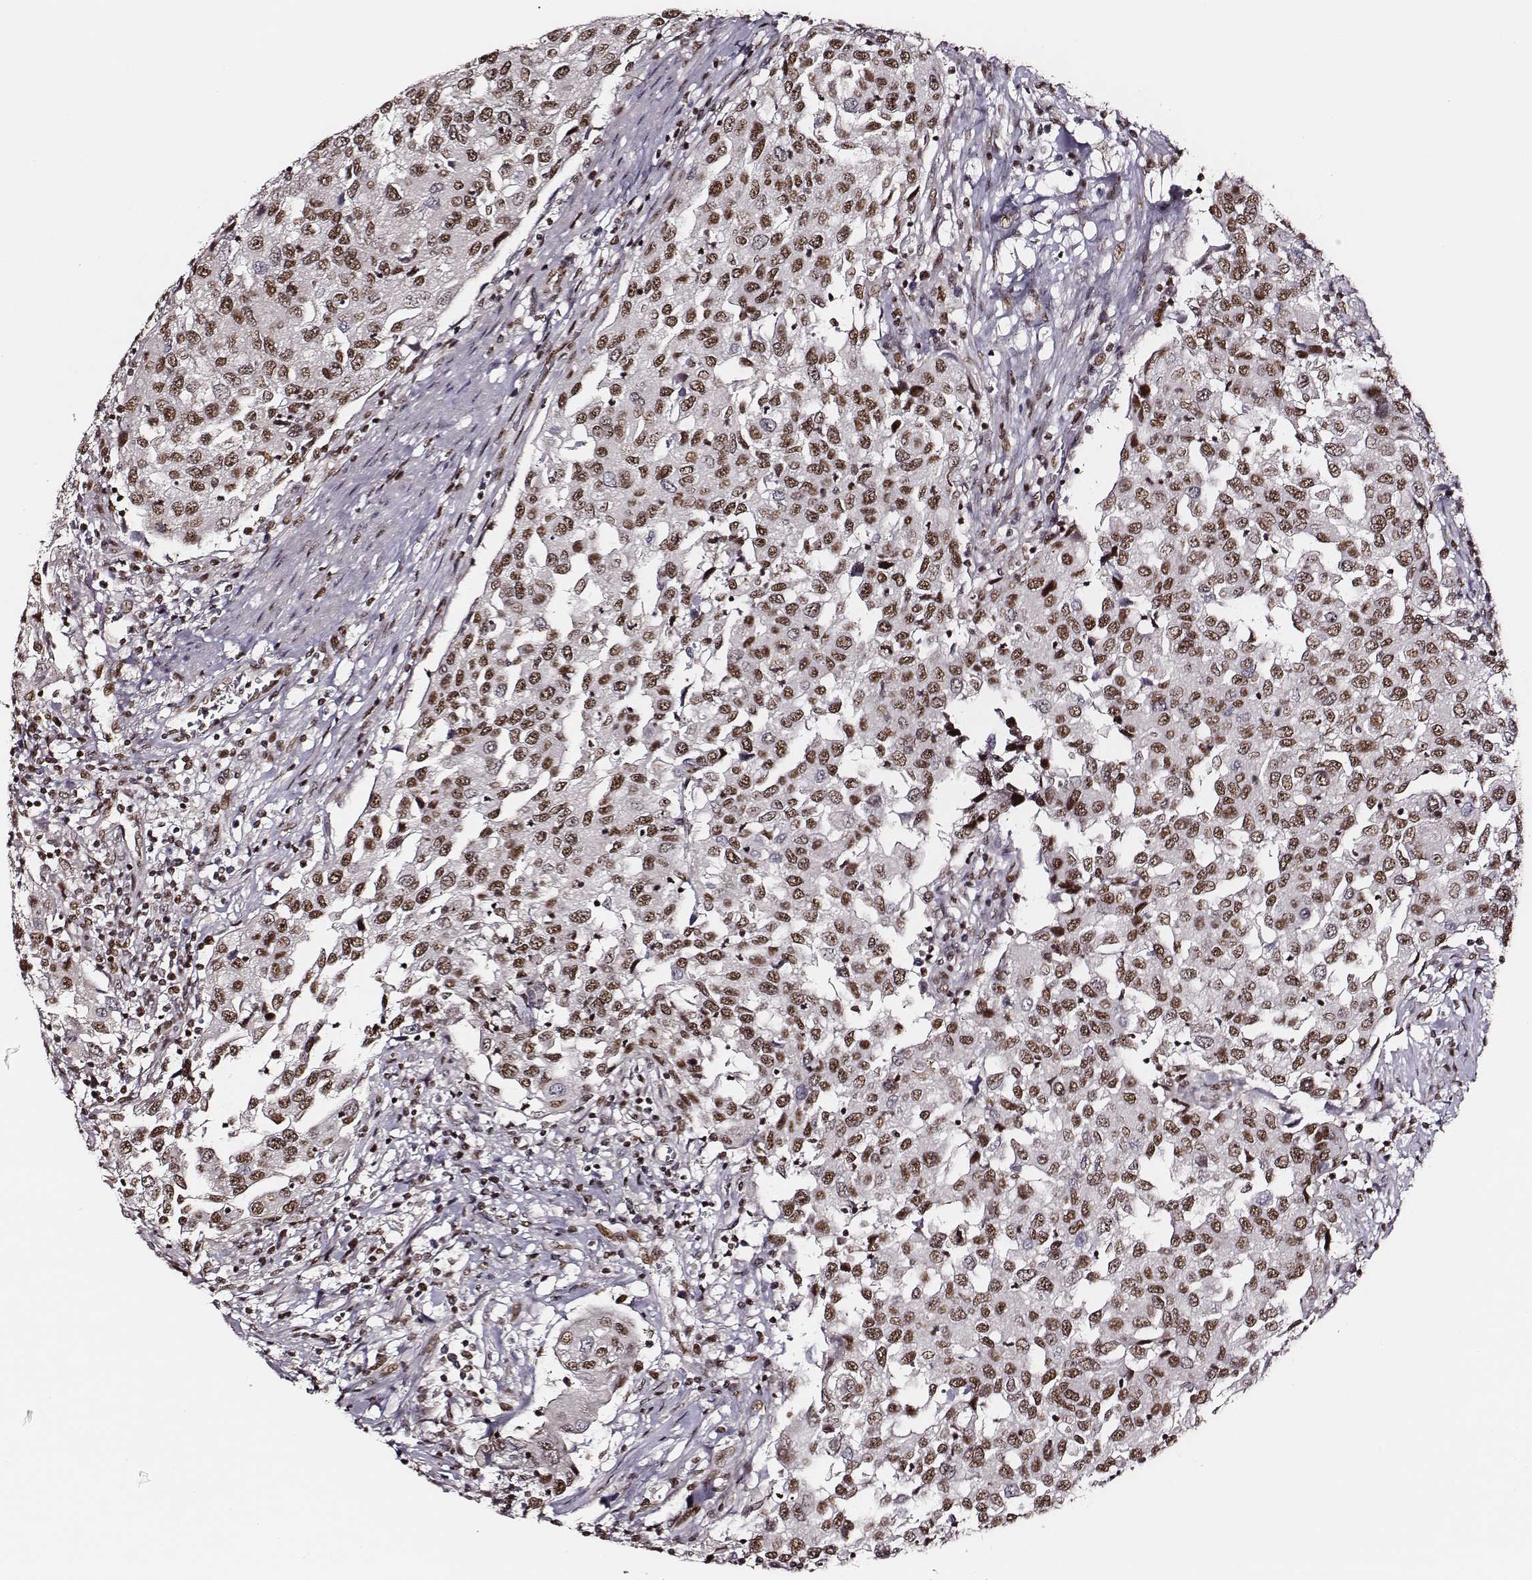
{"staining": {"intensity": "moderate", "quantity": ">75%", "location": "nuclear"}, "tissue": "urothelial cancer", "cell_type": "Tumor cells", "image_type": "cancer", "snomed": [{"axis": "morphology", "description": "Urothelial carcinoma, High grade"}, {"axis": "topography", "description": "Urinary bladder"}], "caption": "Tumor cells exhibit medium levels of moderate nuclear positivity in about >75% of cells in high-grade urothelial carcinoma.", "gene": "PPARA", "patient": {"sex": "female", "age": 78}}